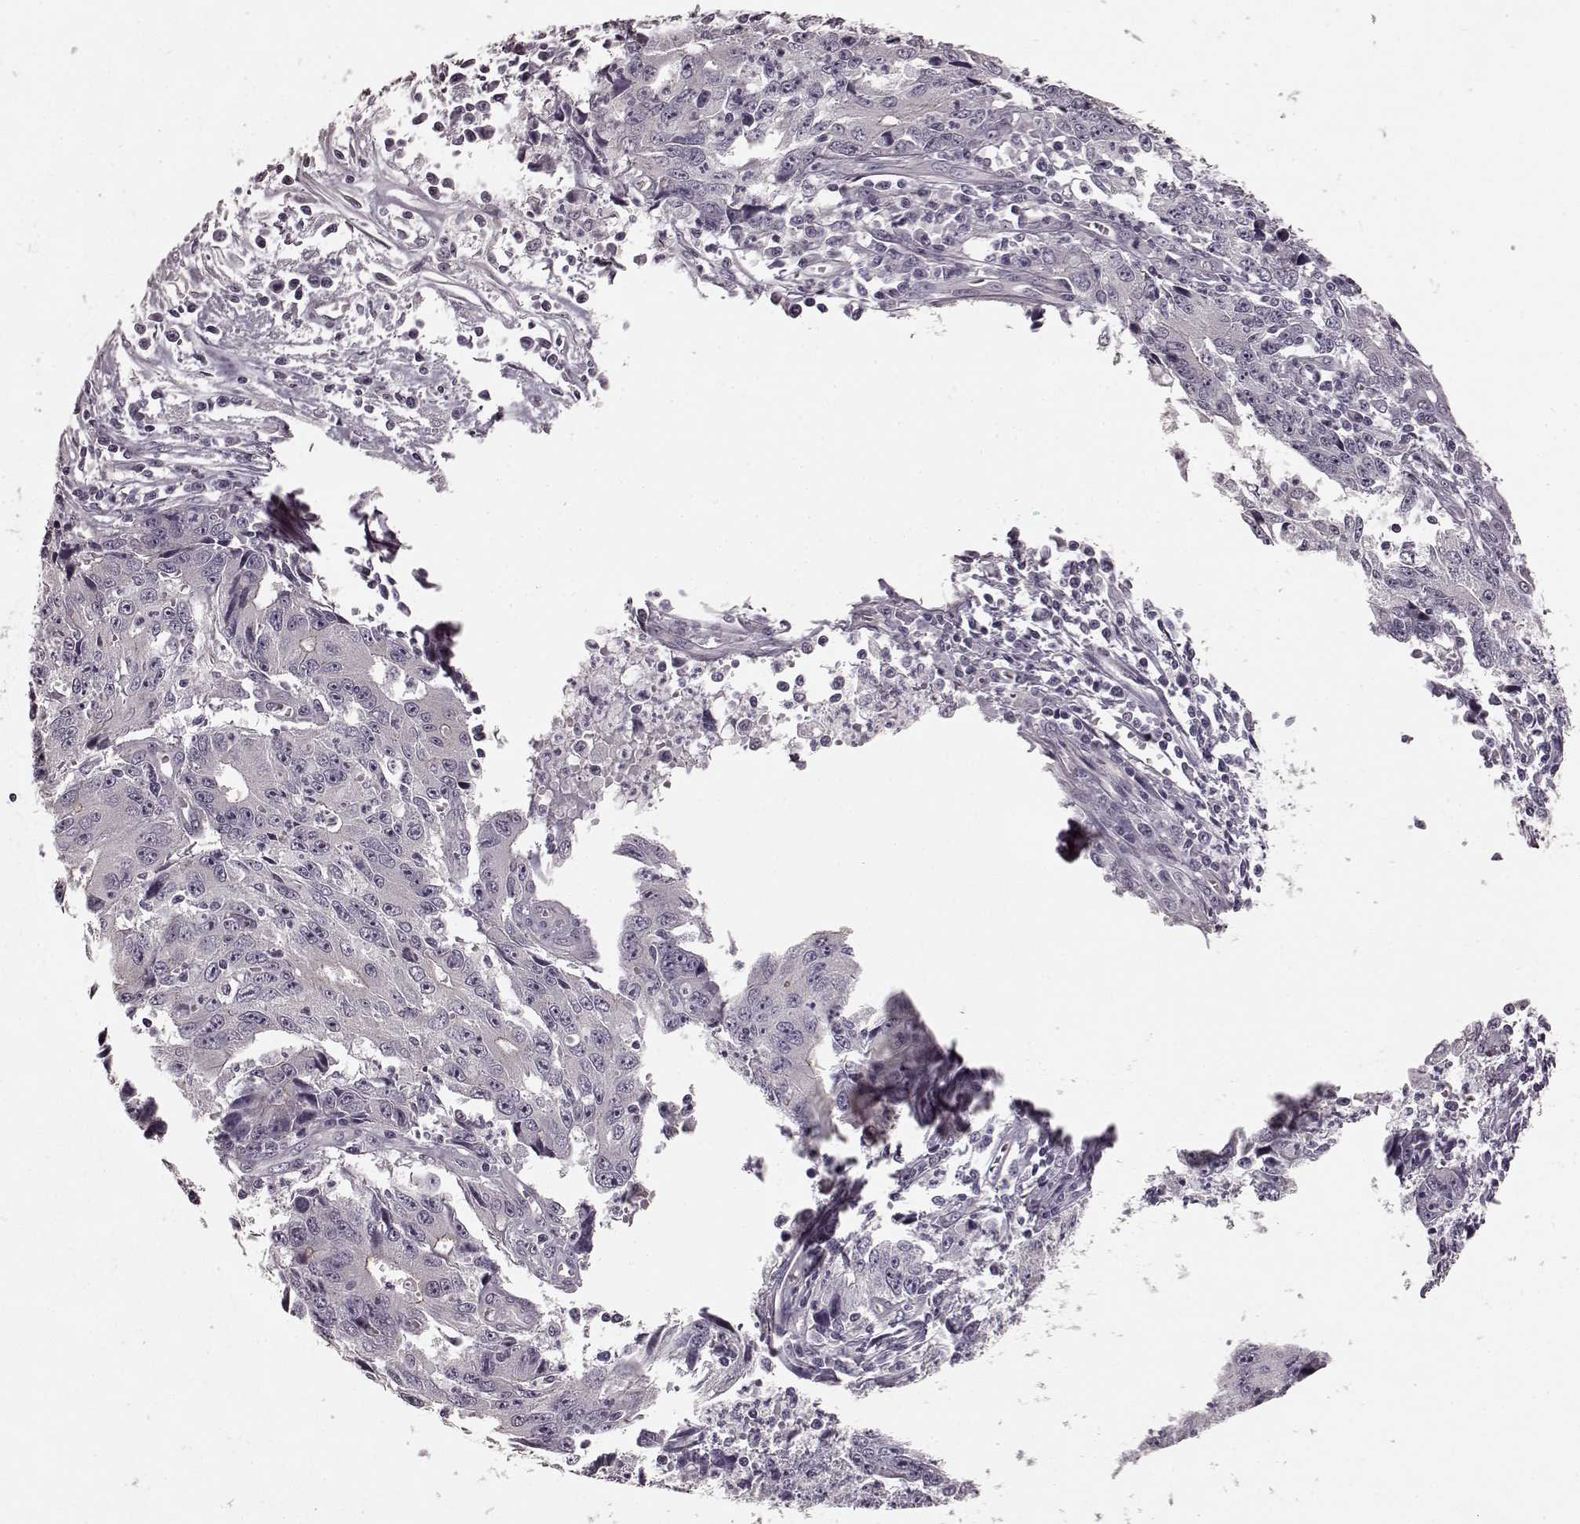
{"staining": {"intensity": "negative", "quantity": "none", "location": "none"}, "tissue": "liver cancer", "cell_type": "Tumor cells", "image_type": "cancer", "snomed": [{"axis": "morphology", "description": "Cholangiocarcinoma"}, {"axis": "topography", "description": "Liver"}], "caption": "This is an immunohistochemistry (IHC) histopathology image of liver cancer (cholangiocarcinoma). There is no positivity in tumor cells.", "gene": "PRKCE", "patient": {"sex": "male", "age": 65}}